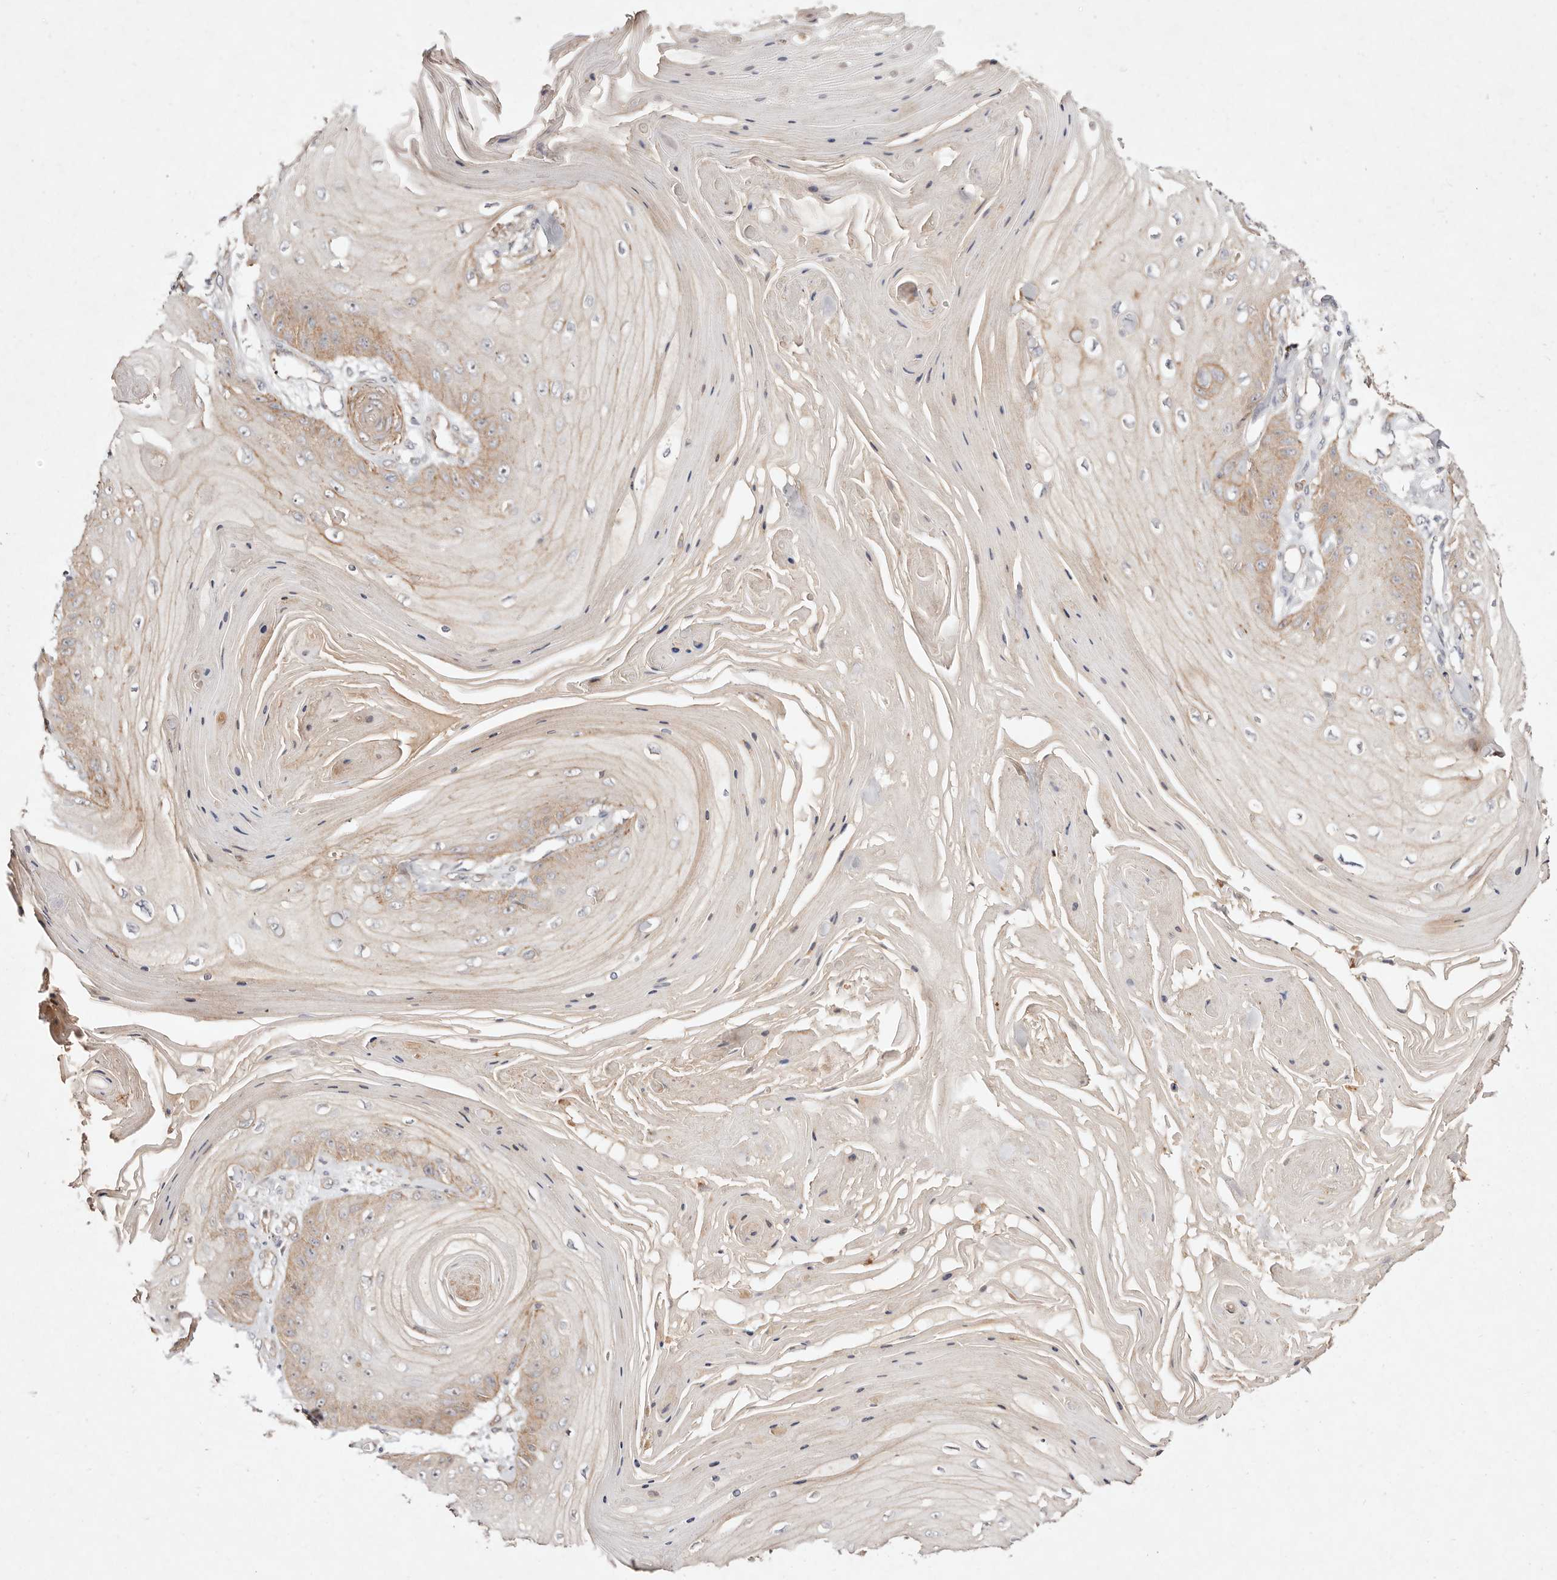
{"staining": {"intensity": "weak", "quantity": "<25%", "location": "cytoplasmic/membranous"}, "tissue": "skin cancer", "cell_type": "Tumor cells", "image_type": "cancer", "snomed": [{"axis": "morphology", "description": "Squamous cell carcinoma, NOS"}, {"axis": "topography", "description": "Skin"}], "caption": "Tumor cells show no significant staining in skin squamous cell carcinoma. (Brightfield microscopy of DAB (3,3'-diaminobenzidine) immunohistochemistry at high magnification).", "gene": "MTMR11", "patient": {"sex": "male", "age": 74}}